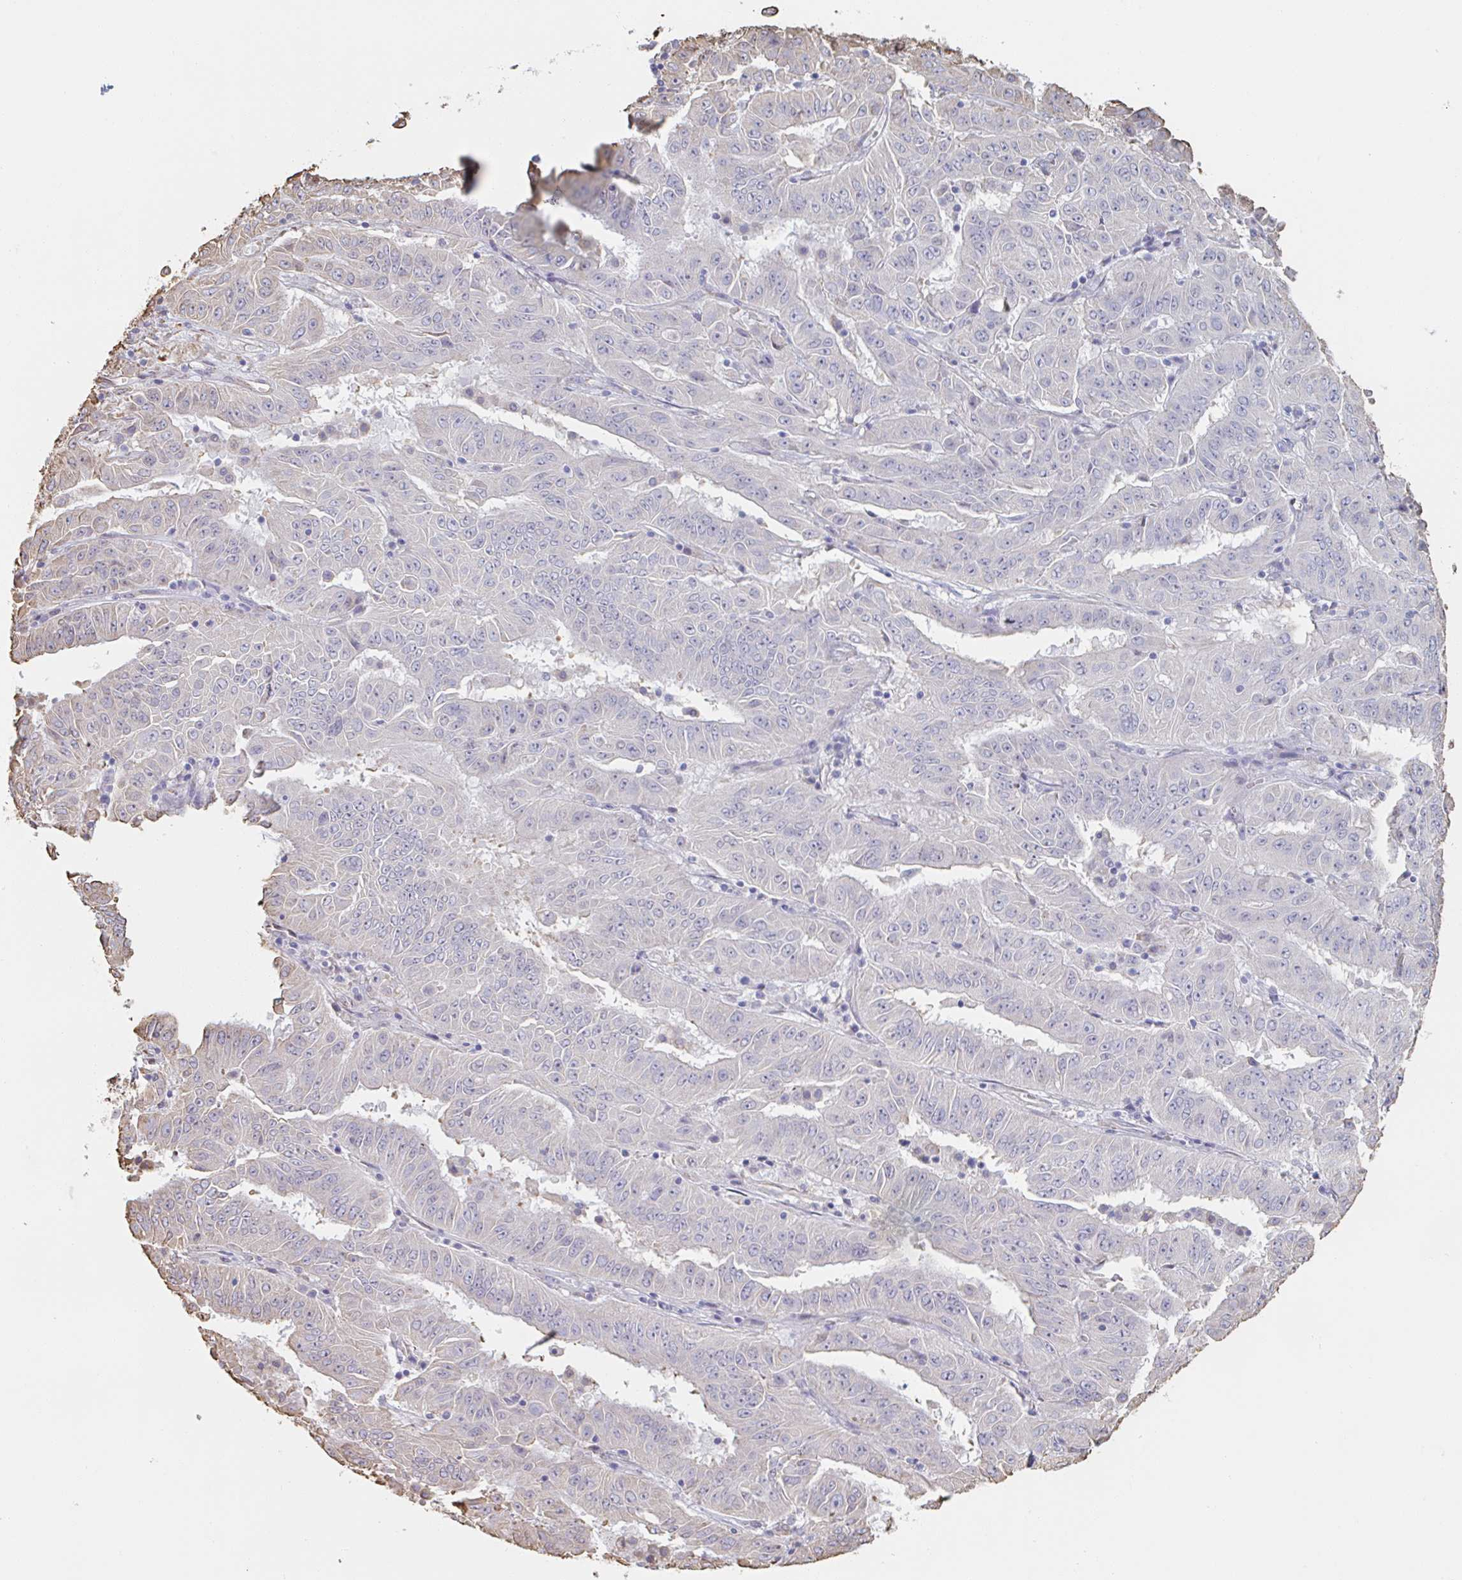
{"staining": {"intensity": "negative", "quantity": "none", "location": "none"}, "tissue": "pancreatic cancer", "cell_type": "Tumor cells", "image_type": "cancer", "snomed": [{"axis": "morphology", "description": "Adenocarcinoma, NOS"}, {"axis": "topography", "description": "Pancreas"}], "caption": "Adenocarcinoma (pancreatic) was stained to show a protein in brown. There is no significant staining in tumor cells.", "gene": "RAB5IF", "patient": {"sex": "male", "age": 63}}